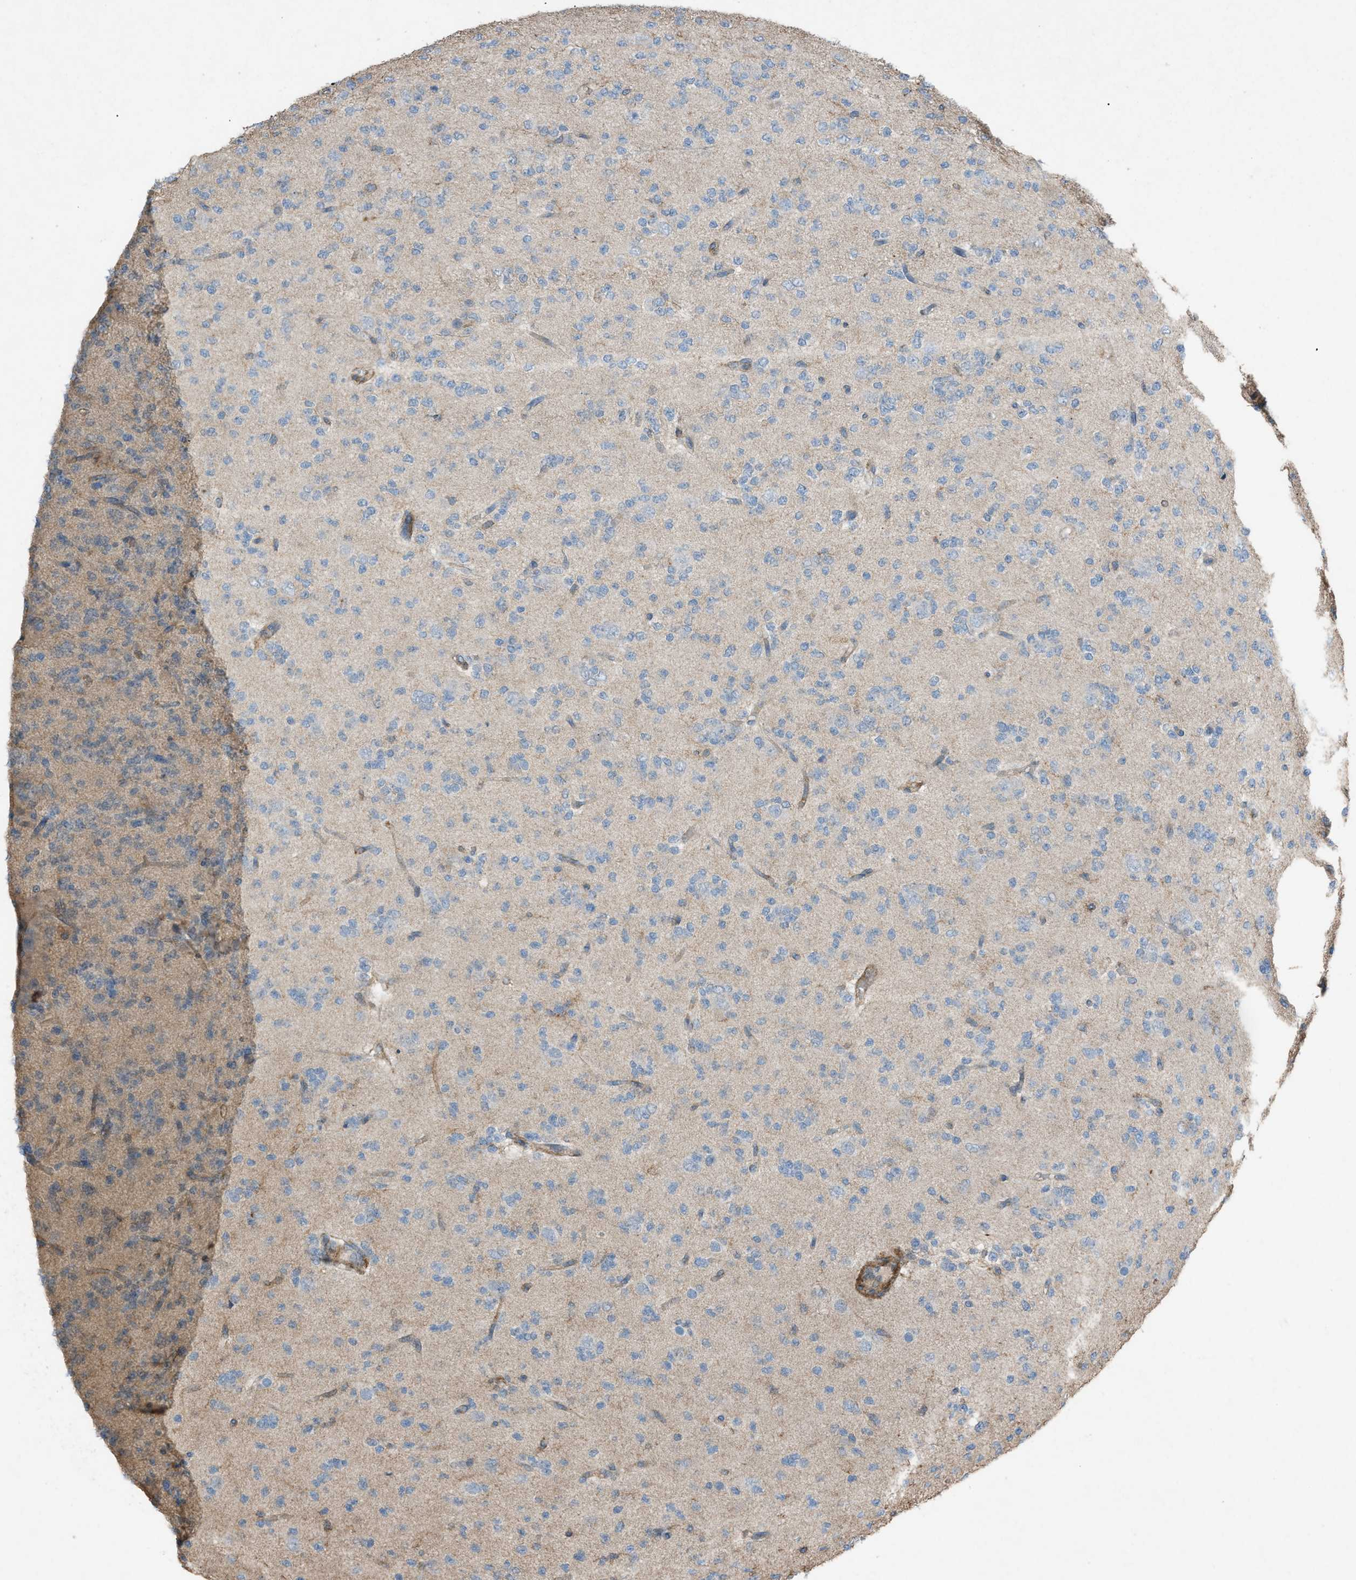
{"staining": {"intensity": "negative", "quantity": "none", "location": "none"}, "tissue": "glioma", "cell_type": "Tumor cells", "image_type": "cancer", "snomed": [{"axis": "morphology", "description": "Glioma, malignant, Low grade"}, {"axis": "topography", "description": "Brain"}], "caption": "Low-grade glioma (malignant) was stained to show a protein in brown. There is no significant expression in tumor cells.", "gene": "NCK2", "patient": {"sex": "male", "age": 38}}